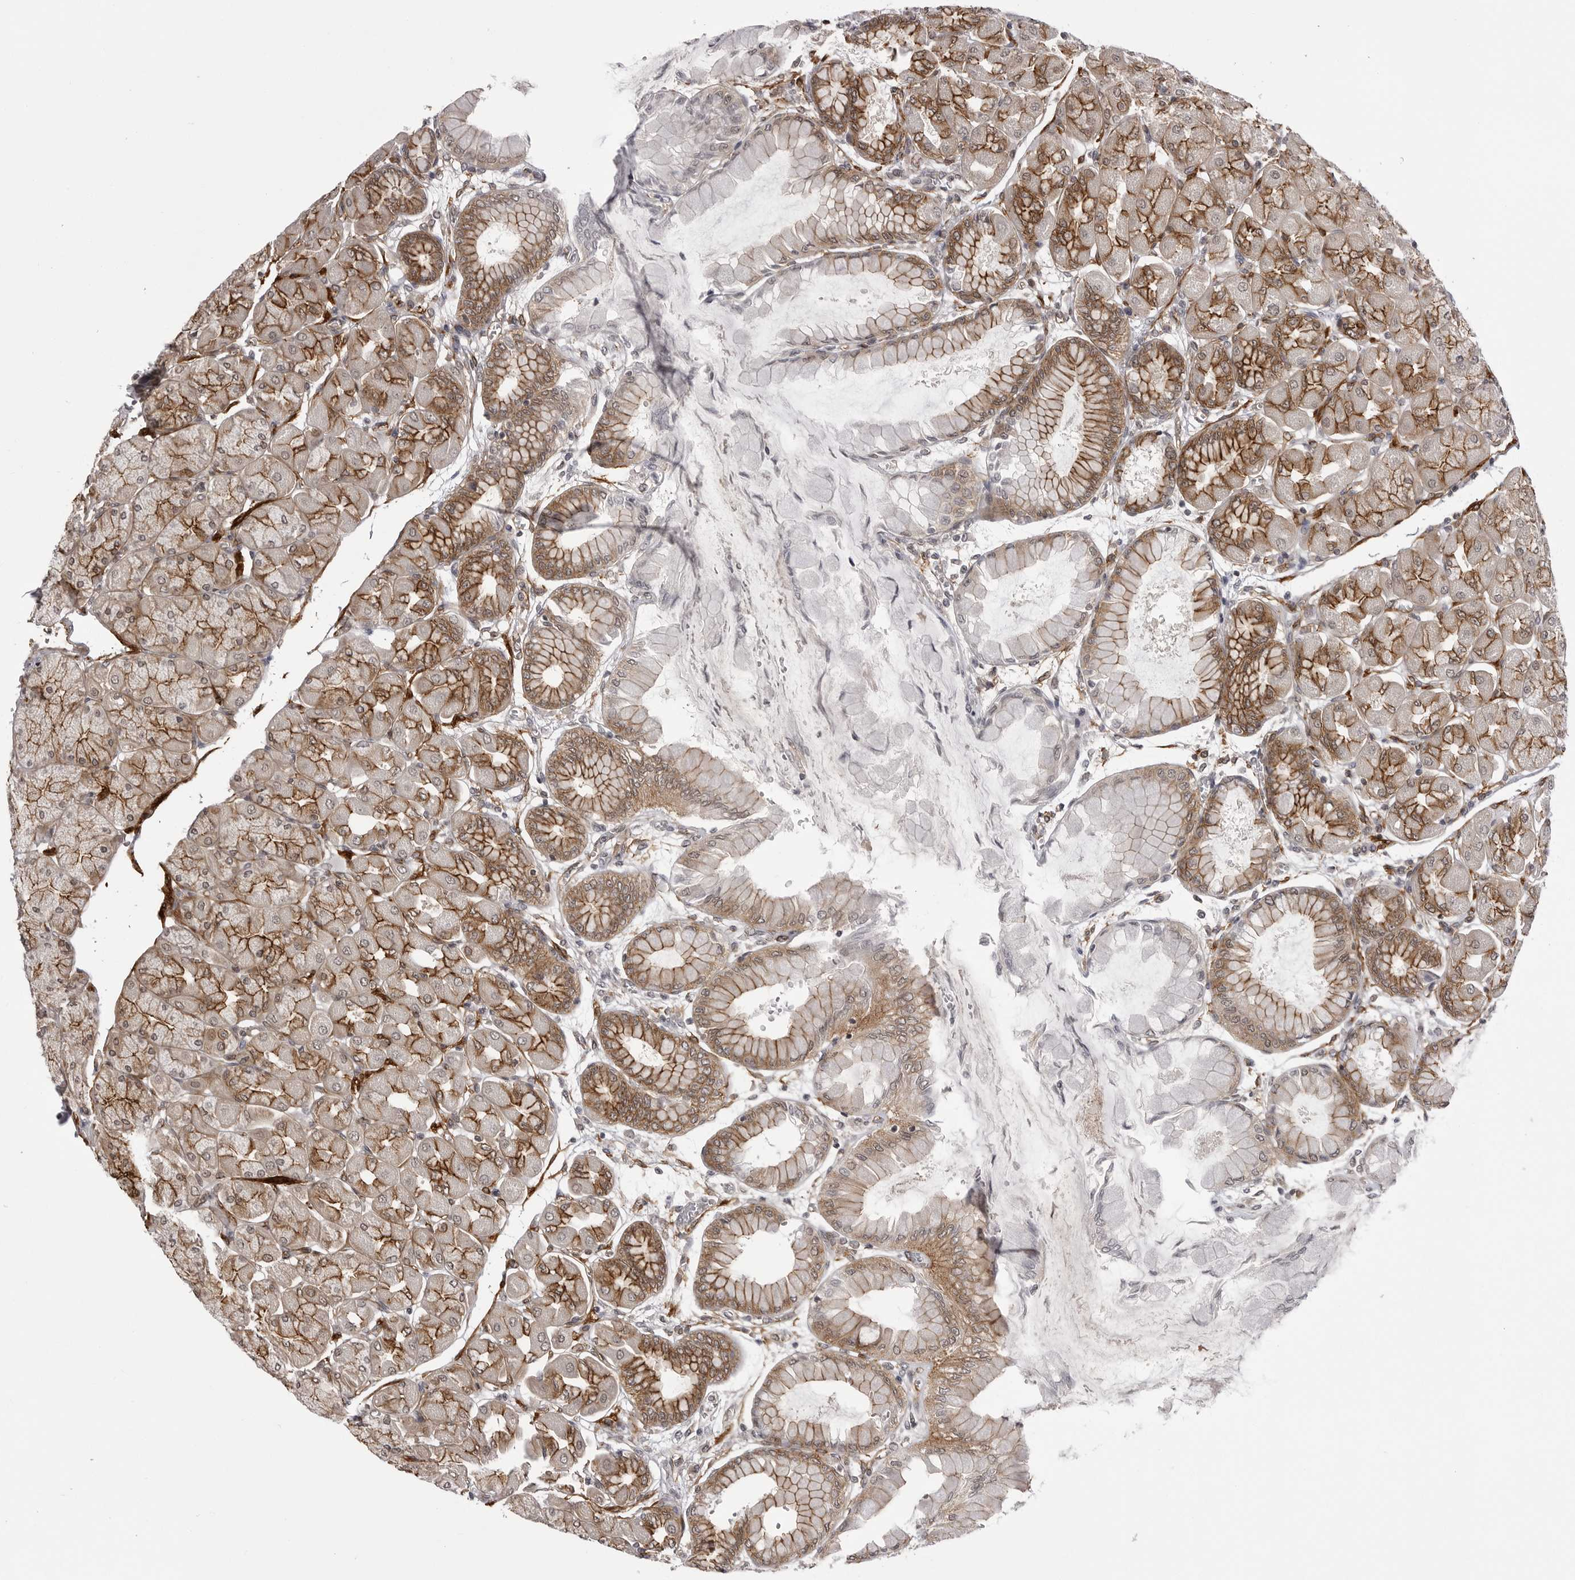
{"staining": {"intensity": "strong", "quantity": "25%-75%", "location": "cytoplasmic/membranous,nuclear"}, "tissue": "stomach", "cell_type": "Glandular cells", "image_type": "normal", "snomed": [{"axis": "morphology", "description": "Normal tissue, NOS"}, {"axis": "topography", "description": "Stomach, upper"}], "caption": "Immunohistochemistry of normal stomach exhibits high levels of strong cytoplasmic/membranous,nuclear positivity in approximately 25%-75% of glandular cells.", "gene": "SORBS1", "patient": {"sex": "female", "age": 56}}